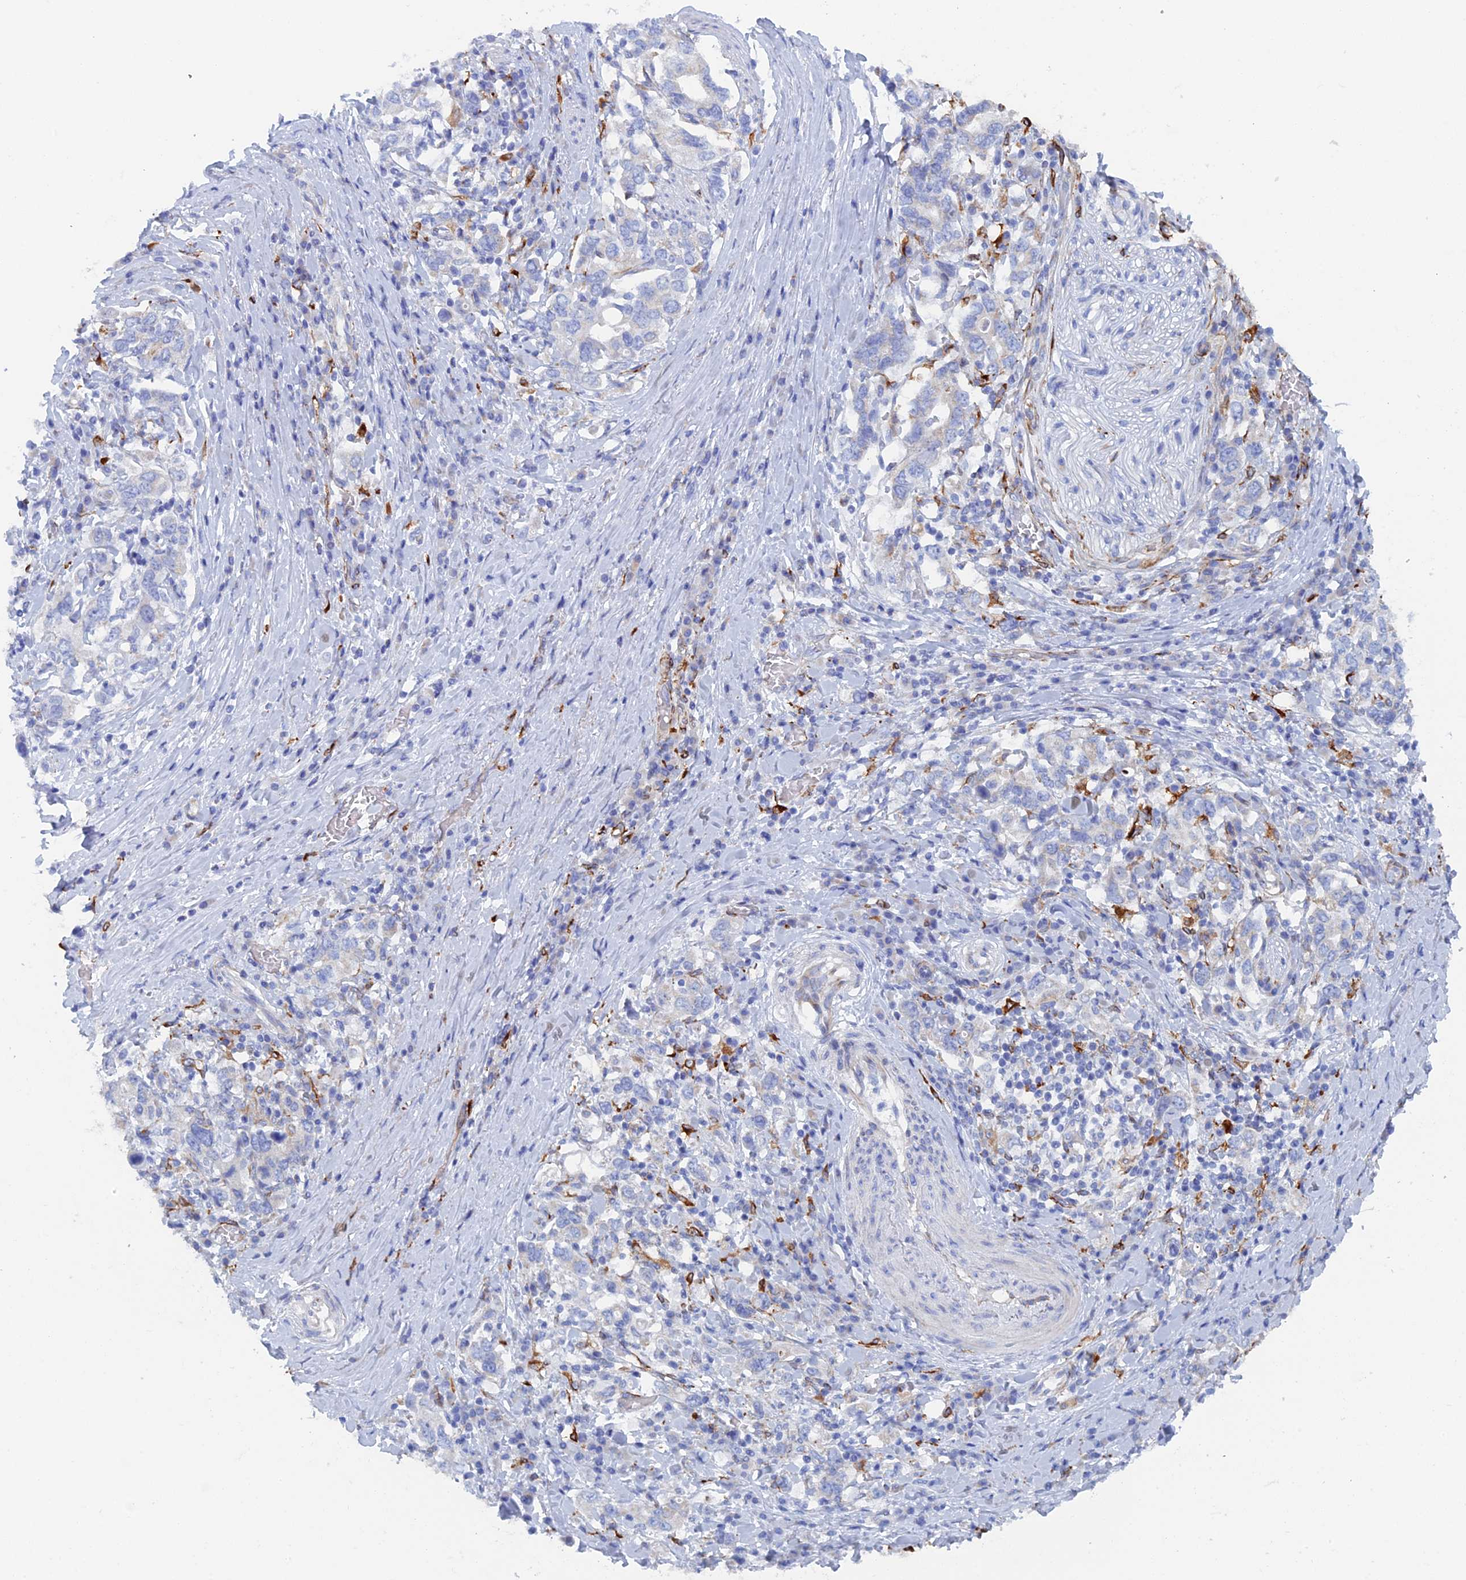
{"staining": {"intensity": "negative", "quantity": "none", "location": "none"}, "tissue": "stomach cancer", "cell_type": "Tumor cells", "image_type": "cancer", "snomed": [{"axis": "morphology", "description": "Adenocarcinoma, NOS"}, {"axis": "topography", "description": "Stomach, upper"}, {"axis": "topography", "description": "Stomach"}], "caption": "Tumor cells are negative for protein expression in human adenocarcinoma (stomach). The staining was performed using DAB (3,3'-diaminobenzidine) to visualize the protein expression in brown, while the nuclei were stained in blue with hematoxylin (Magnification: 20x).", "gene": "COG7", "patient": {"sex": "male", "age": 62}}